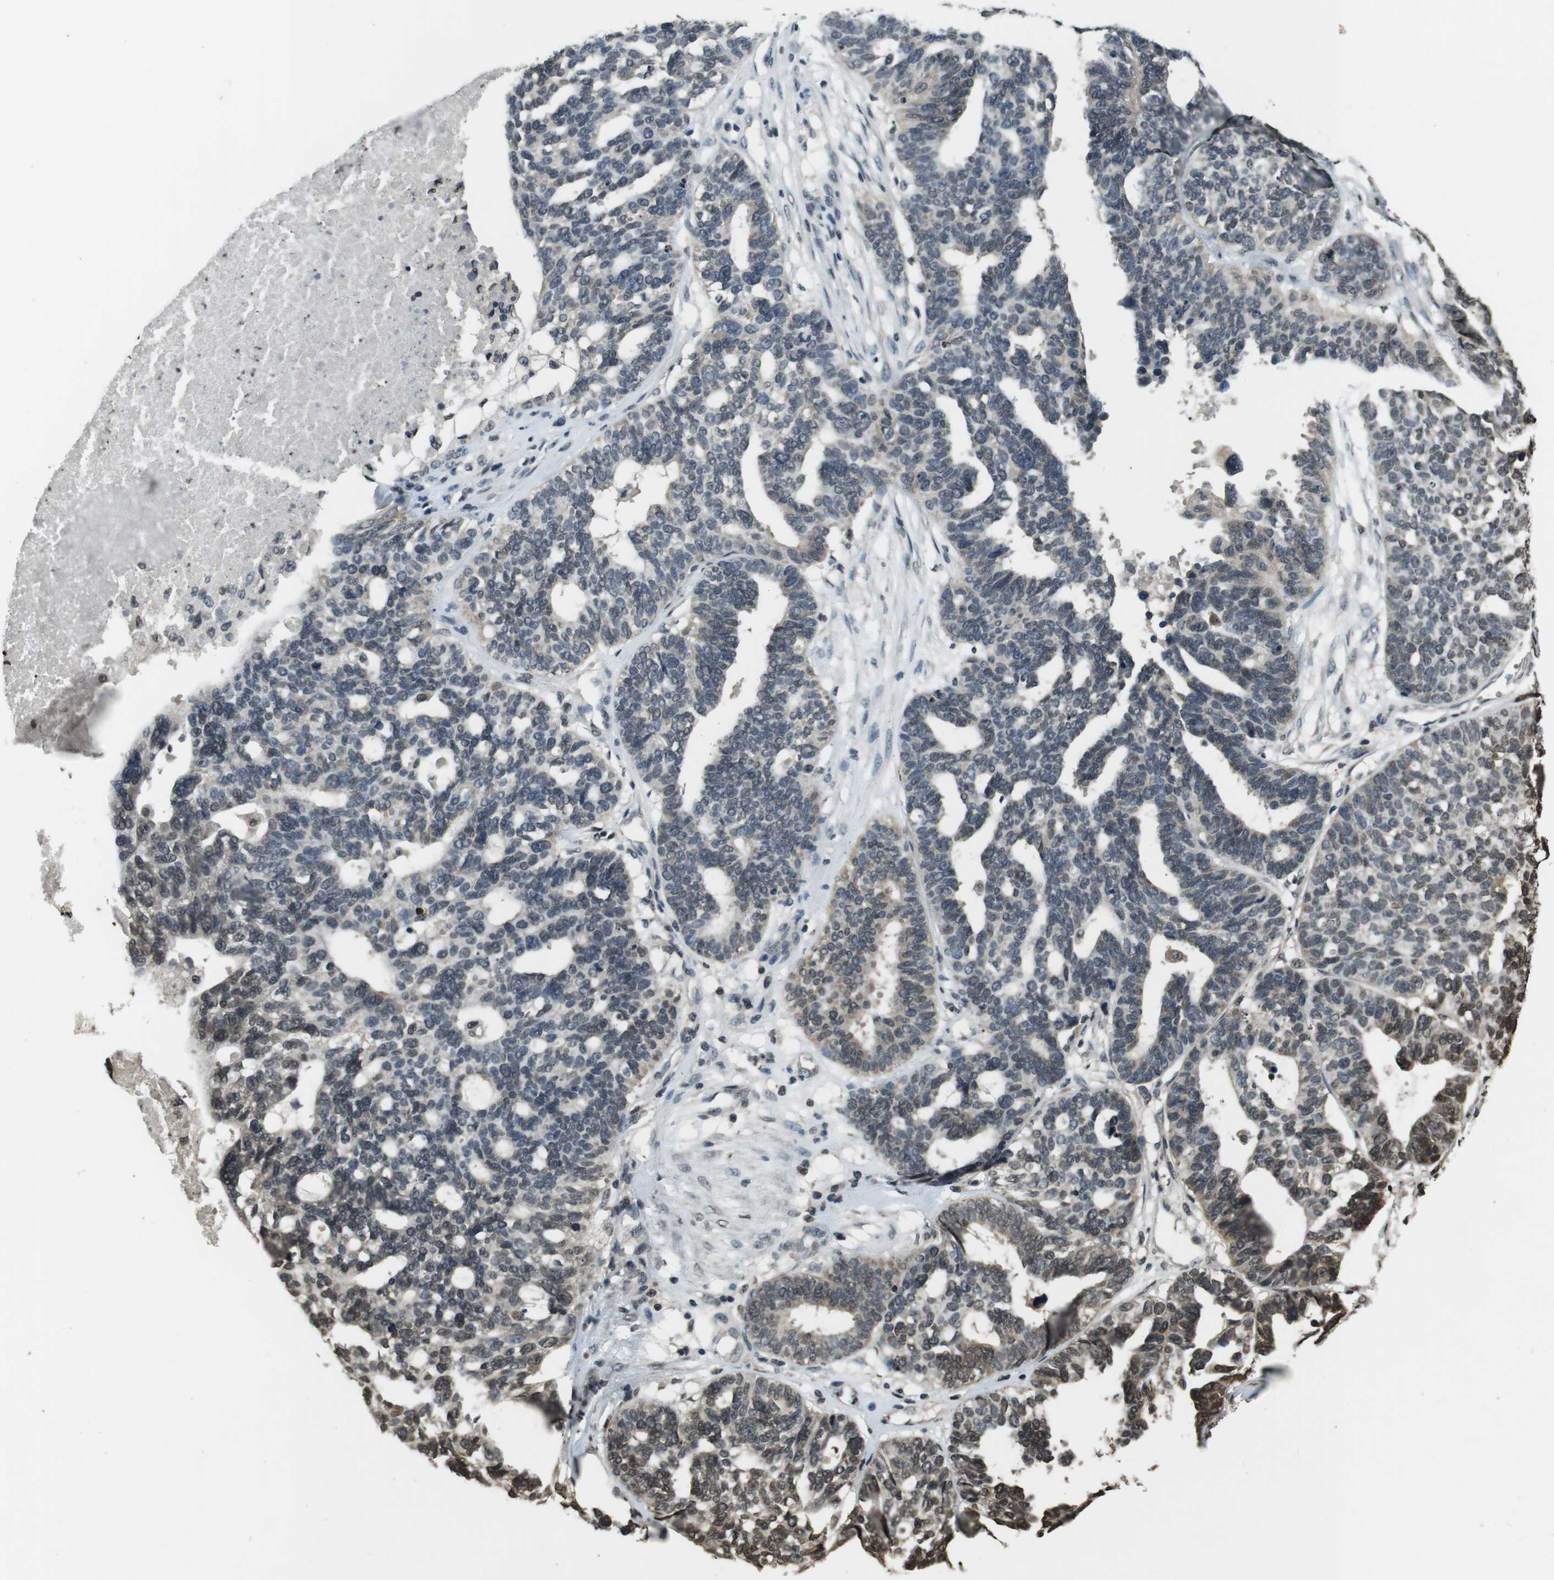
{"staining": {"intensity": "moderate", "quantity": "<25%", "location": "nuclear"}, "tissue": "ovarian cancer", "cell_type": "Tumor cells", "image_type": "cancer", "snomed": [{"axis": "morphology", "description": "Cystadenocarcinoma, serous, NOS"}, {"axis": "topography", "description": "Ovary"}], "caption": "DAB immunohistochemical staining of human ovarian cancer (serous cystadenocarcinoma) shows moderate nuclear protein staining in approximately <25% of tumor cells.", "gene": "MAF", "patient": {"sex": "female", "age": 59}}